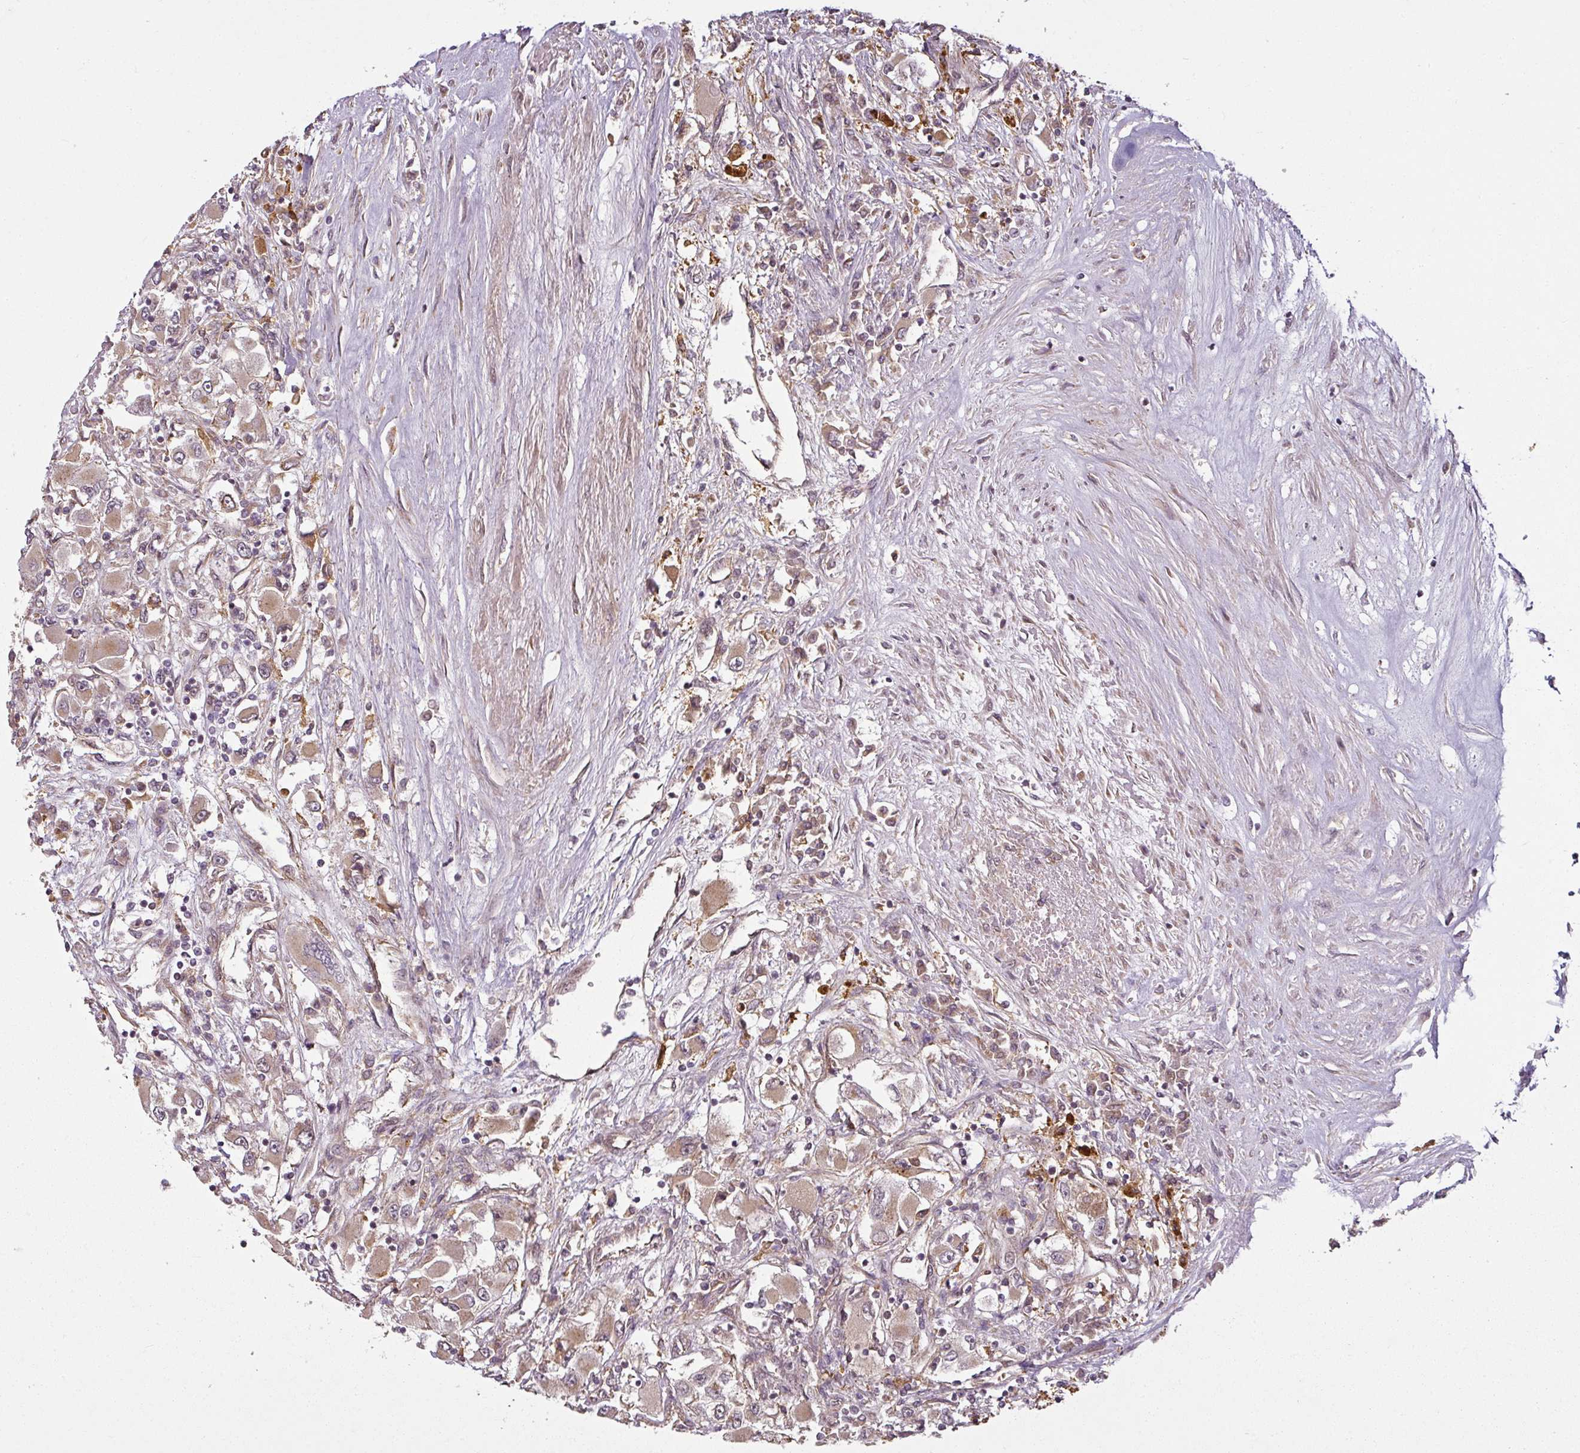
{"staining": {"intensity": "weak", "quantity": ">75%", "location": "cytoplasmic/membranous"}, "tissue": "renal cancer", "cell_type": "Tumor cells", "image_type": "cancer", "snomed": [{"axis": "morphology", "description": "Adenocarcinoma, NOS"}, {"axis": "topography", "description": "Kidney"}], "caption": "Renal adenocarcinoma stained with a brown dye shows weak cytoplasmic/membranous positive positivity in about >75% of tumor cells.", "gene": "DIMT1", "patient": {"sex": "female", "age": 52}}